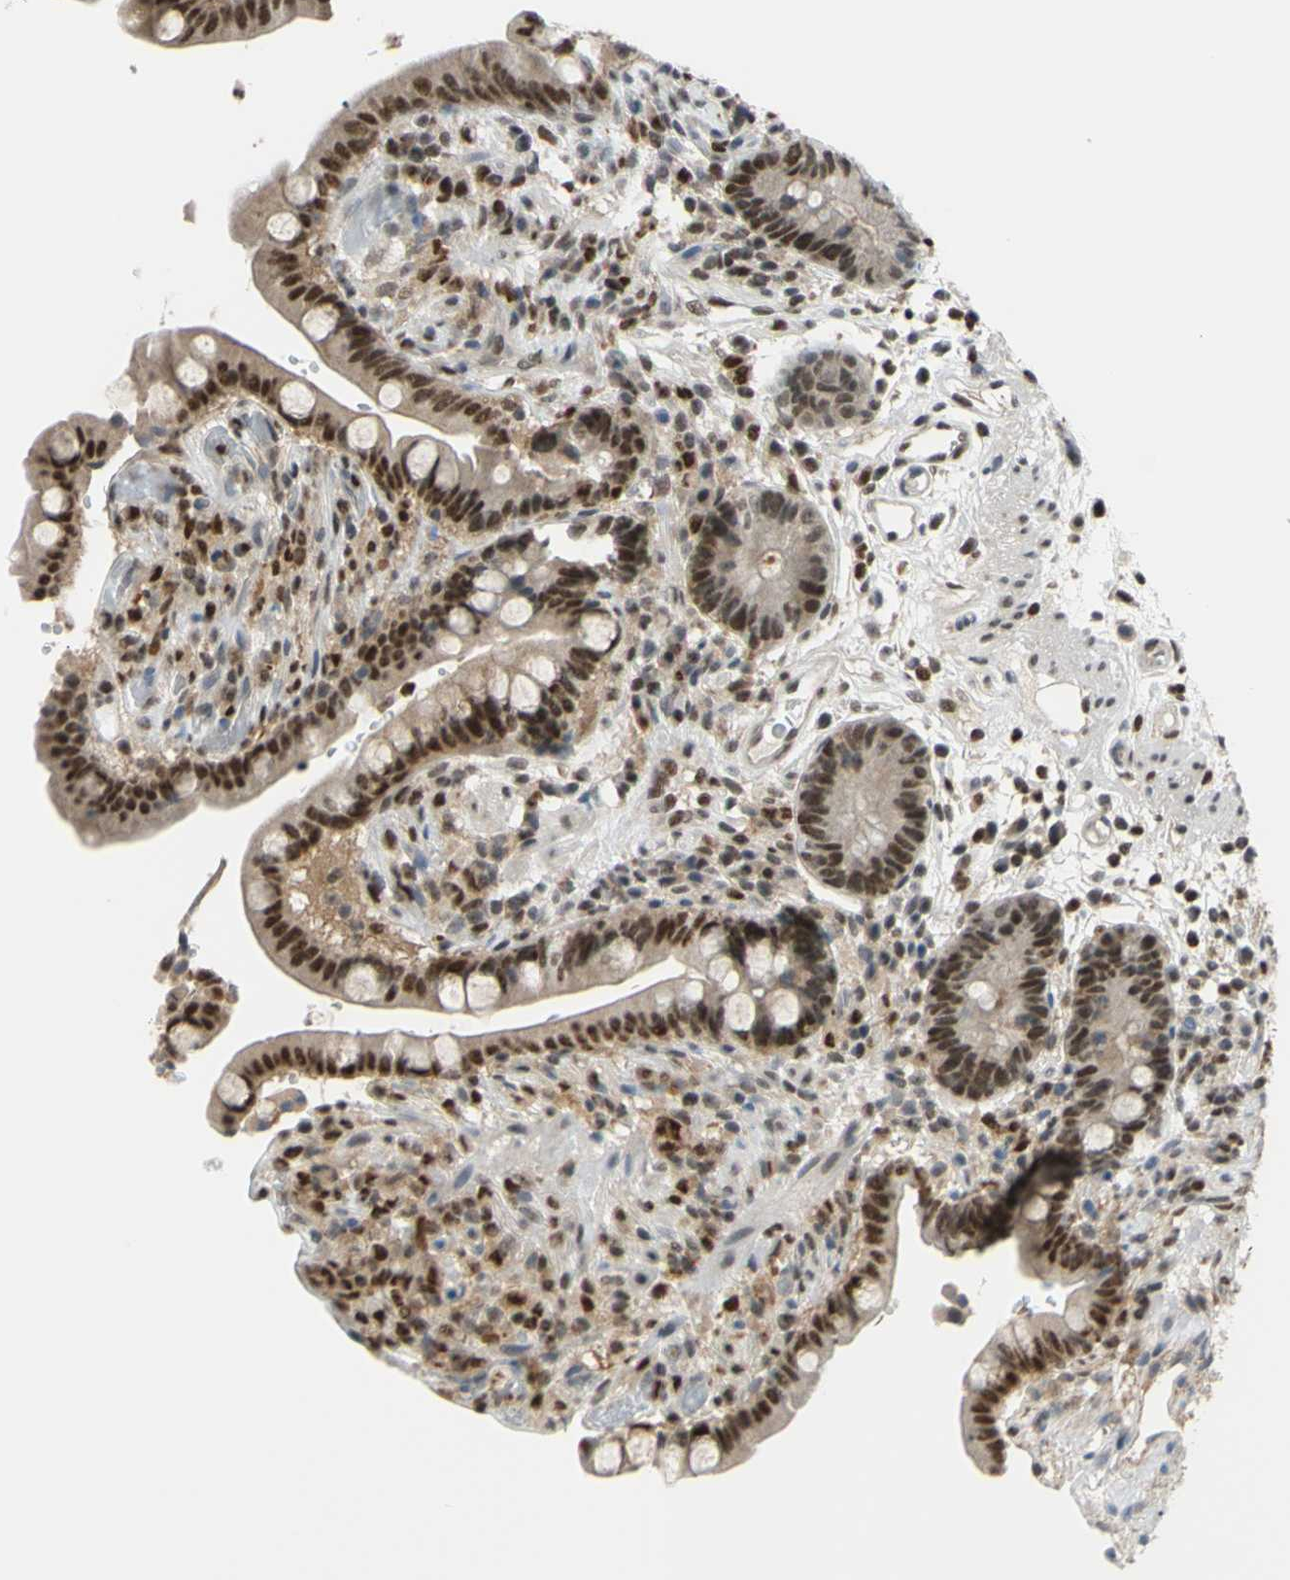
{"staining": {"intensity": "moderate", "quantity": ">75%", "location": "nuclear"}, "tissue": "colon", "cell_type": "Endothelial cells", "image_type": "normal", "snomed": [{"axis": "morphology", "description": "Normal tissue, NOS"}, {"axis": "topography", "description": "Colon"}], "caption": "The immunohistochemical stain highlights moderate nuclear positivity in endothelial cells of unremarkable colon.", "gene": "FKBP5", "patient": {"sex": "male", "age": 73}}